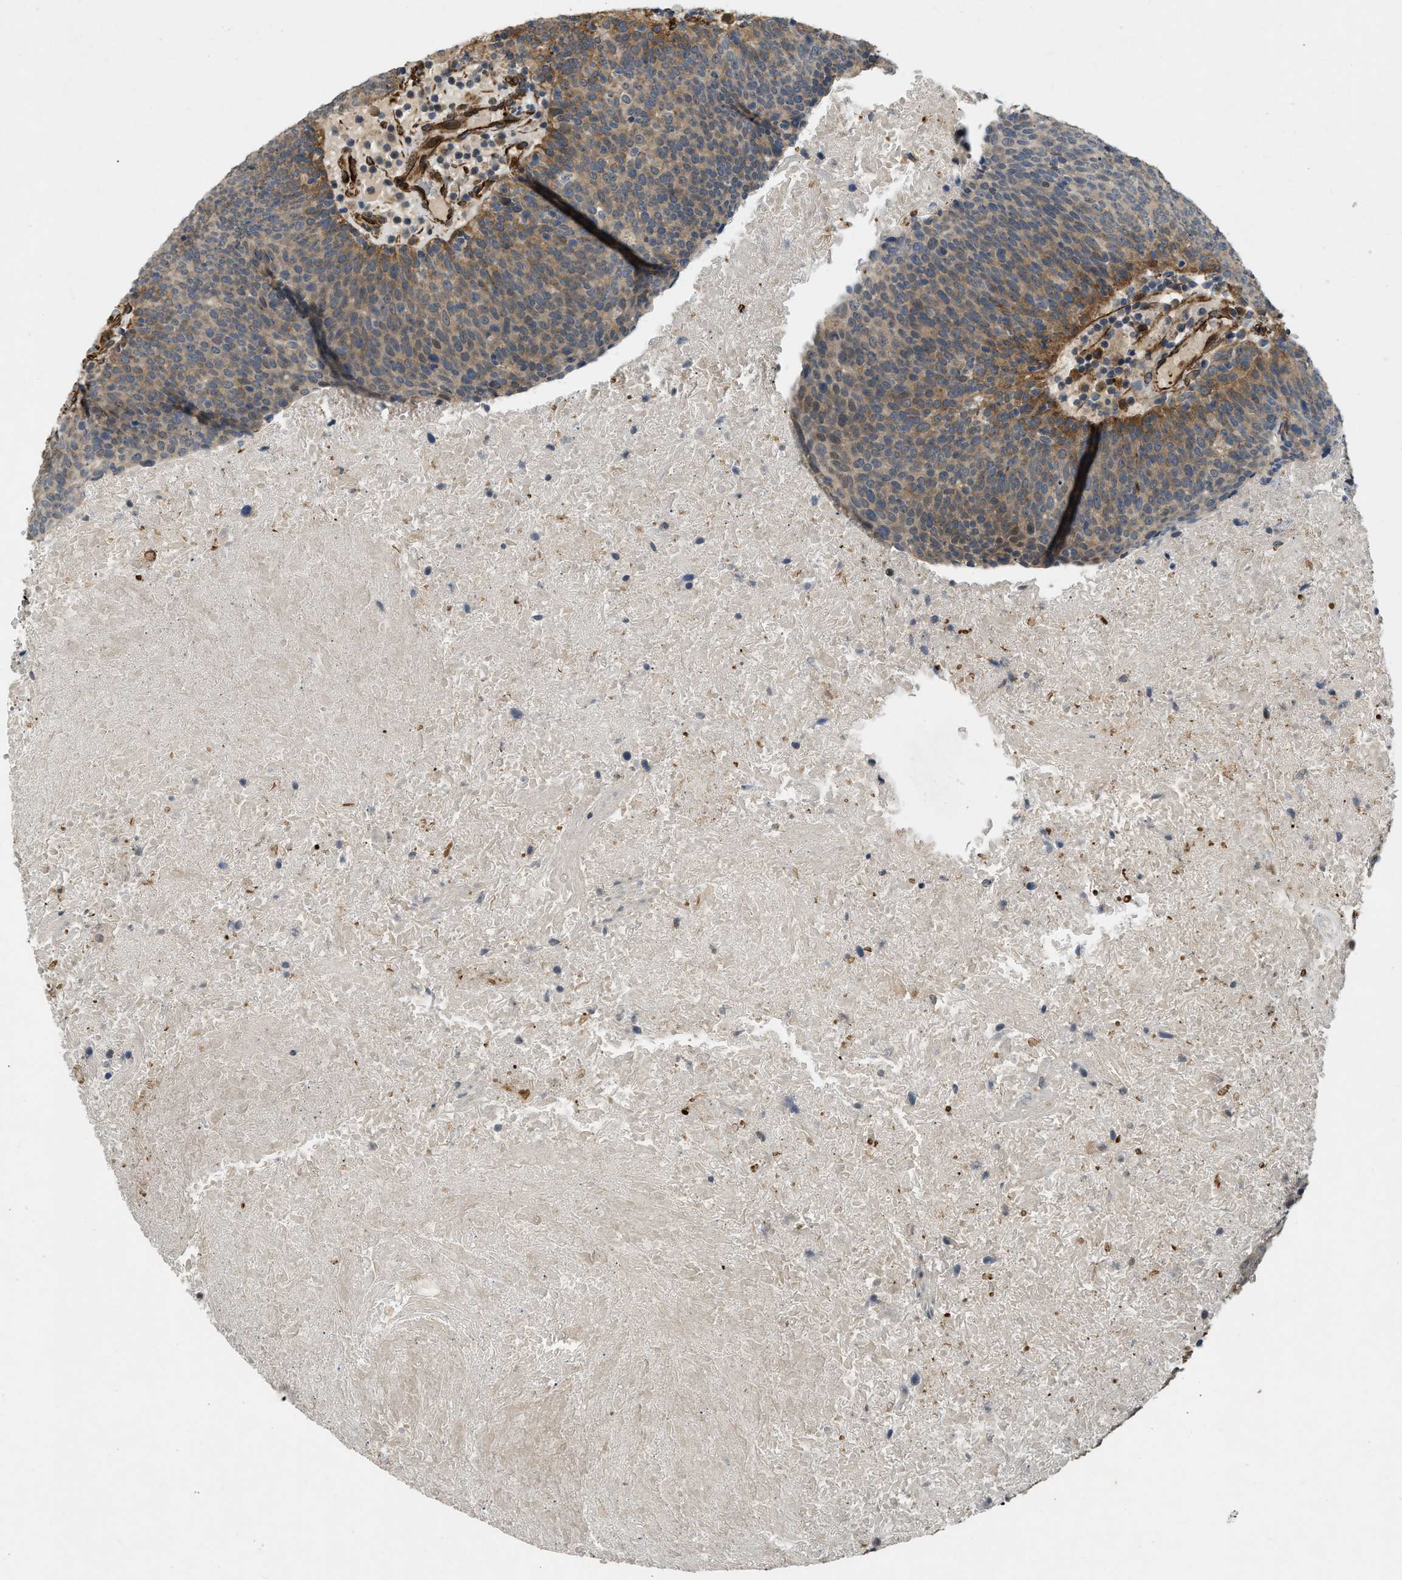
{"staining": {"intensity": "moderate", "quantity": ">75%", "location": "cytoplasmic/membranous"}, "tissue": "head and neck cancer", "cell_type": "Tumor cells", "image_type": "cancer", "snomed": [{"axis": "morphology", "description": "Squamous cell carcinoma, NOS"}, {"axis": "morphology", "description": "Squamous cell carcinoma, metastatic, NOS"}, {"axis": "topography", "description": "Lymph node"}, {"axis": "topography", "description": "Head-Neck"}], "caption": "Immunohistochemical staining of head and neck cancer displays medium levels of moderate cytoplasmic/membranous protein staining in about >75% of tumor cells. (DAB IHC, brown staining for protein, blue staining for nuclei).", "gene": "NMB", "patient": {"sex": "male", "age": 62}}